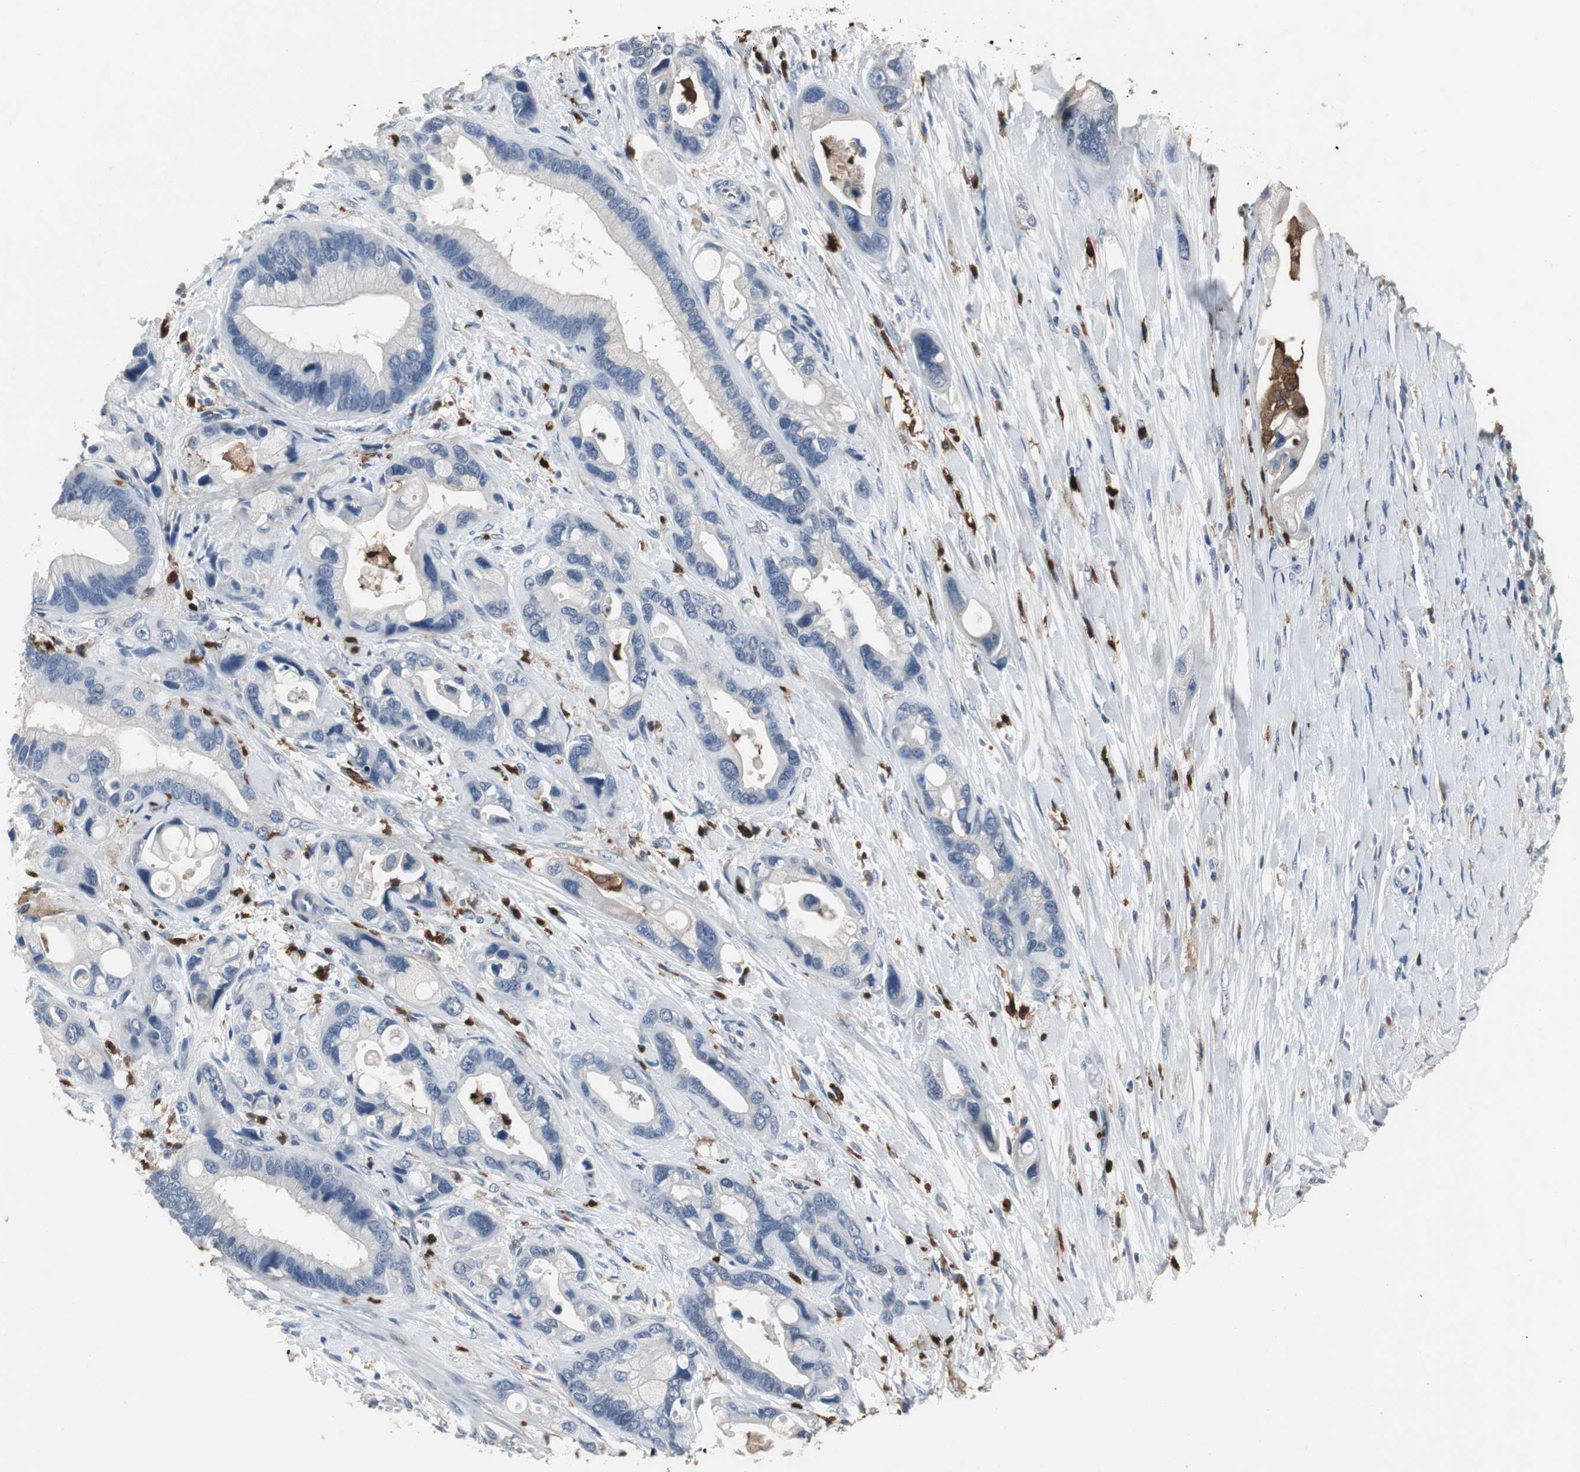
{"staining": {"intensity": "negative", "quantity": "none", "location": "none"}, "tissue": "pancreatic cancer", "cell_type": "Tumor cells", "image_type": "cancer", "snomed": [{"axis": "morphology", "description": "Adenocarcinoma, NOS"}, {"axis": "topography", "description": "Pancreas"}], "caption": "Tumor cells are negative for brown protein staining in pancreatic cancer (adenocarcinoma).", "gene": "NCF2", "patient": {"sex": "female", "age": 77}}